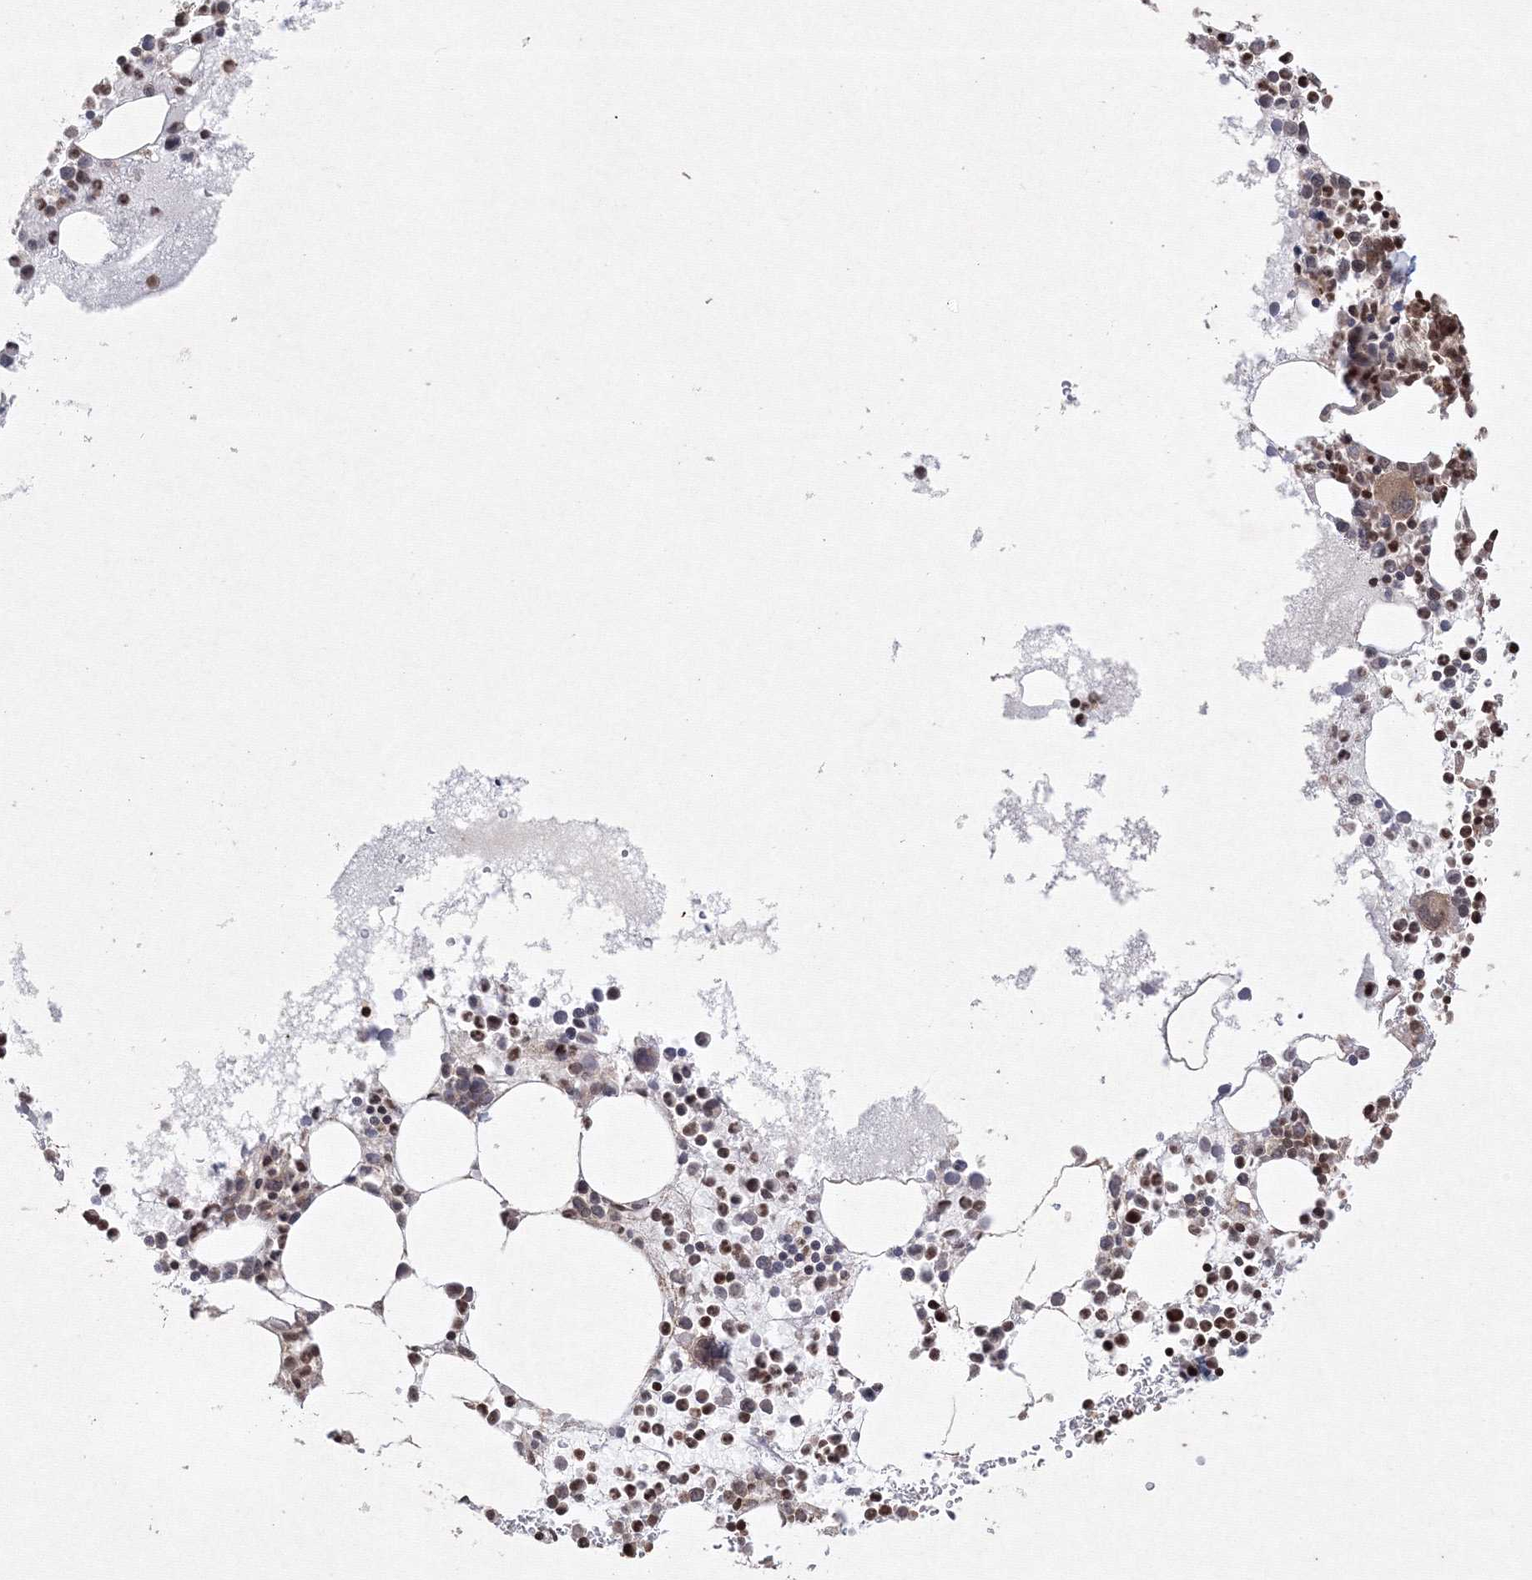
{"staining": {"intensity": "moderate", "quantity": ">75%", "location": "cytoplasmic/membranous,nuclear"}, "tissue": "bone marrow", "cell_type": "Hematopoietic cells", "image_type": "normal", "snomed": [{"axis": "morphology", "description": "Normal tissue, NOS"}, {"axis": "topography", "description": "Bone marrow"}], "caption": "The image shows immunohistochemical staining of benign bone marrow. There is moderate cytoplasmic/membranous,nuclear expression is present in about >75% of hematopoietic cells.", "gene": "MKRN2", "patient": {"sex": "female", "age": 78}}